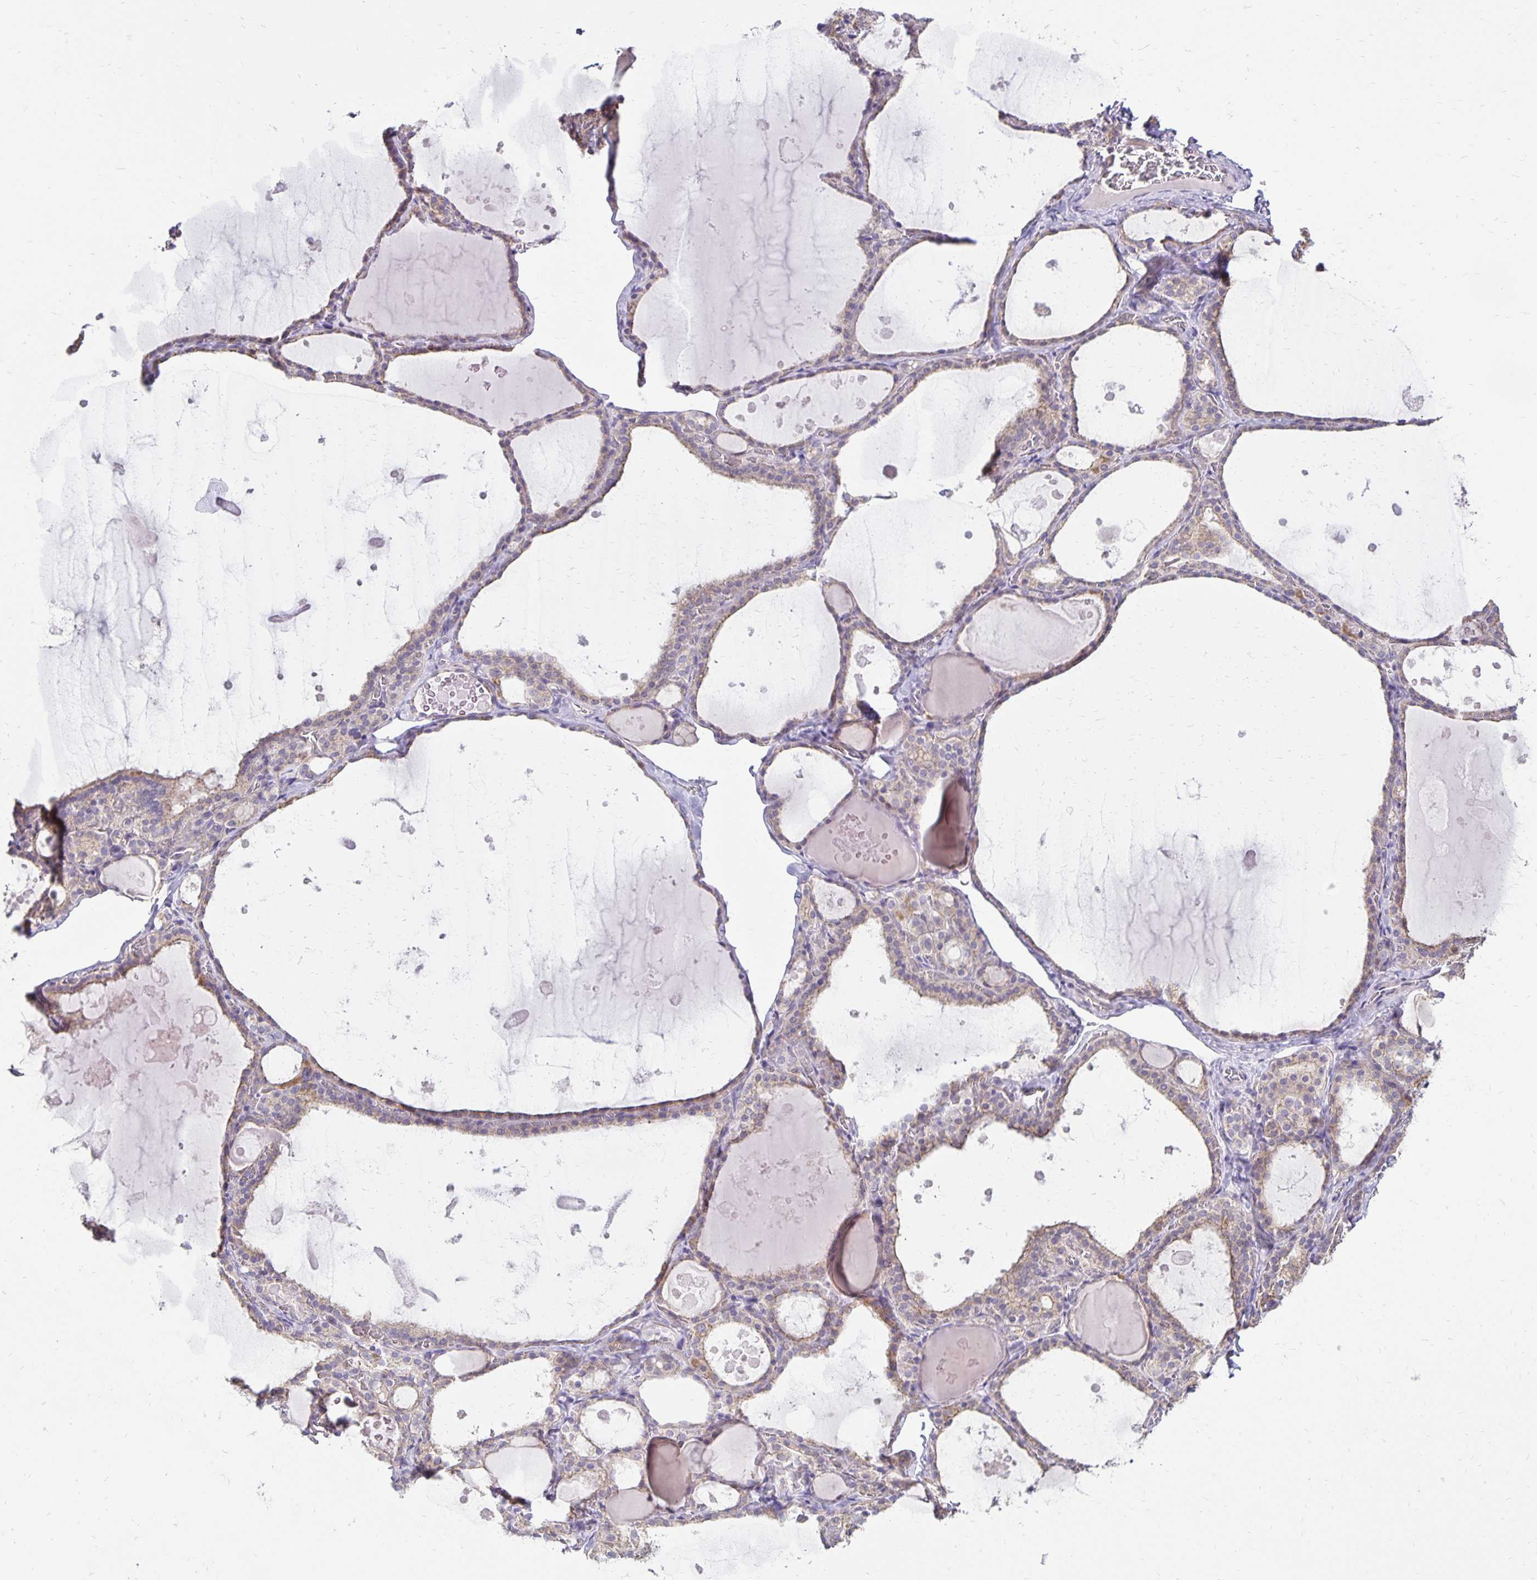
{"staining": {"intensity": "weak", "quantity": "25%-75%", "location": "cytoplasmic/membranous"}, "tissue": "thyroid gland", "cell_type": "Glandular cells", "image_type": "normal", "snomed": [{"axis": "morphology", "description": "Normal tissue, NOS"}, {"axis": "topography", "description": "Thyroid gland"}], "caption": "Normal thyroid gland demonstrates weak cytoplasmic/membranous positivity in approximately 25%-75% of glandular cells (Brightfield microscopy of DAB IHC at high magnification)..", "gene": "FN3K", "patient": {"sex": "male", "age": 56}}